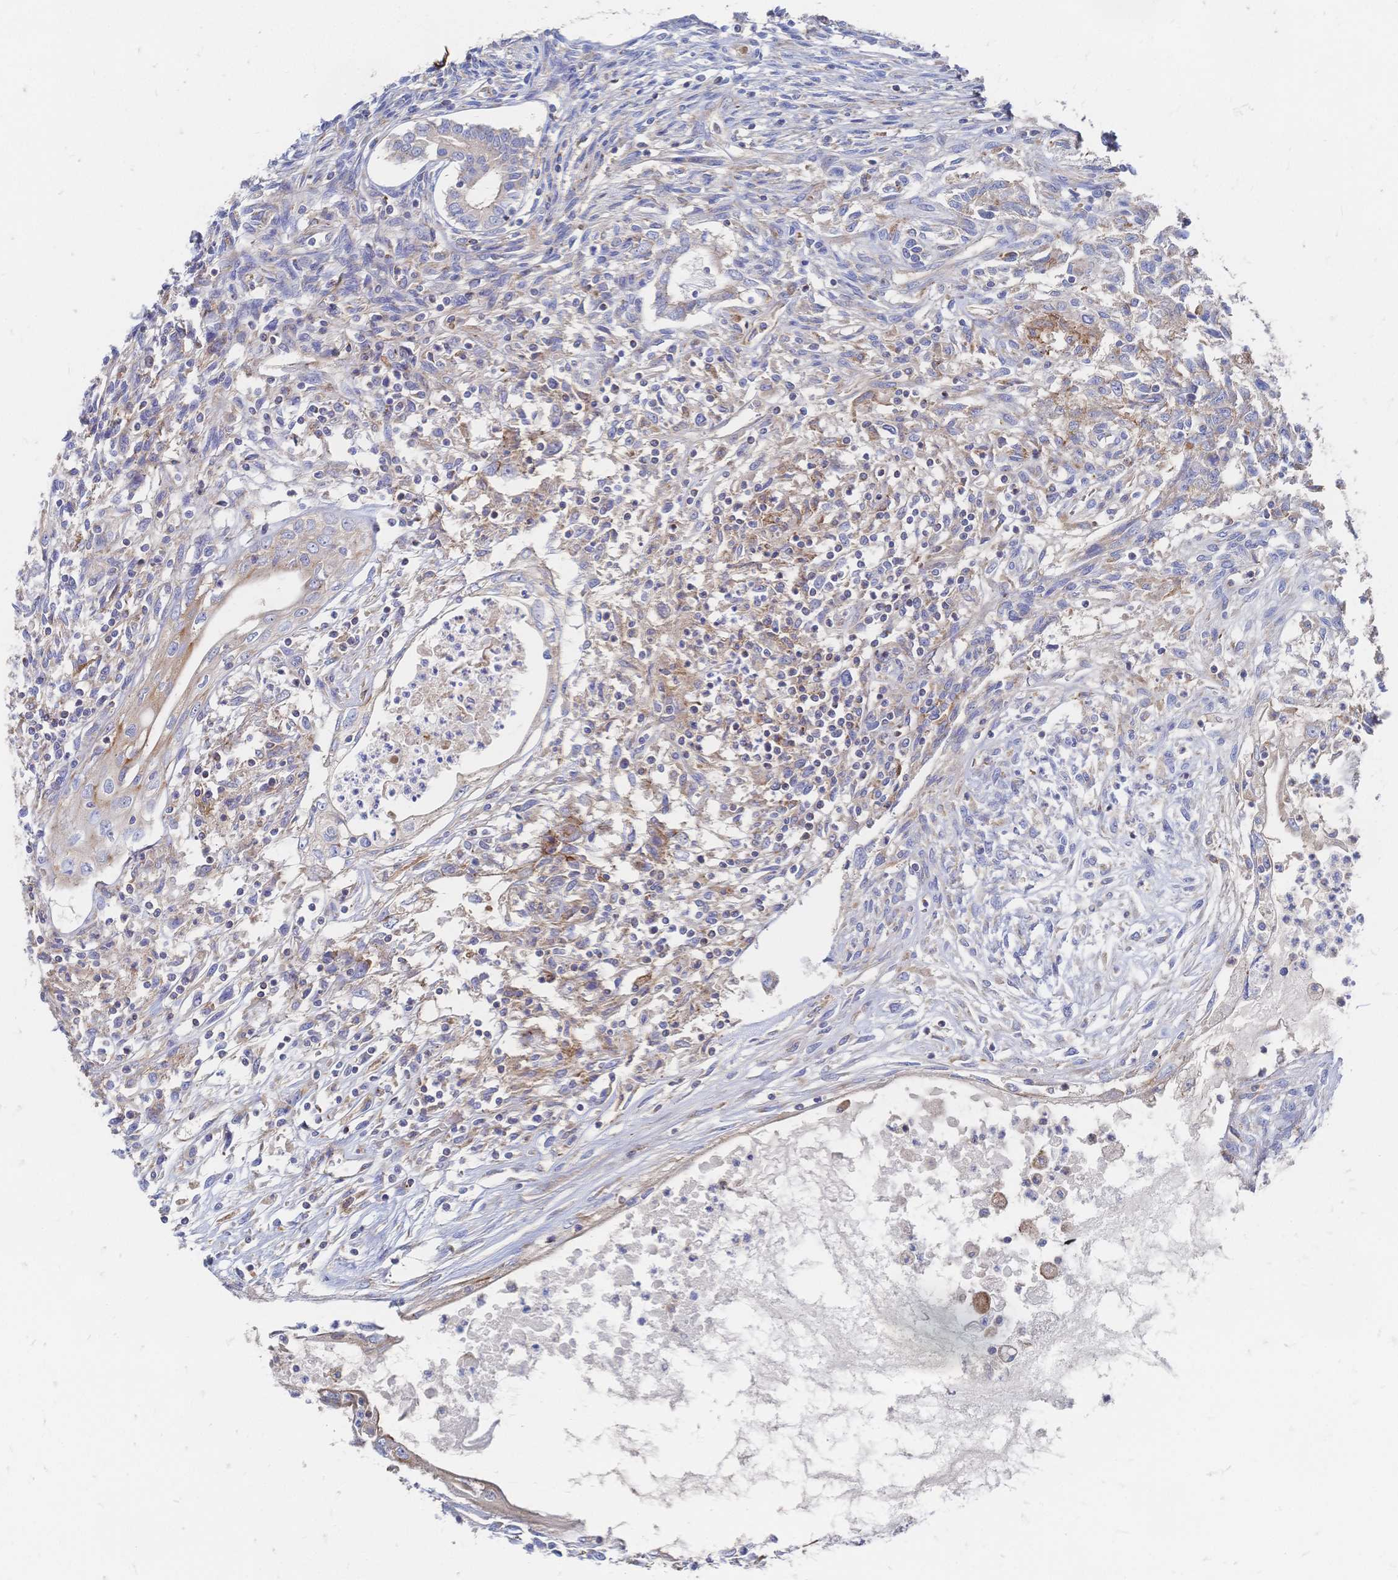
{"staining": {"intensity": "negative", "quantity": "none", "location": "none"}, "tissue": "testis cancer", "cell_type": "Tumor cells", "image_type": "cancer", "snomed": [{"axis": "morphology", "description": "Carcinoma, Embryonal, NOS"}, {"axis": "topography", "description": "Testis"}], "caption": "DAB (3,3'-diaminobenzidine) immunohistochemical staining of embryonal carcinoma (testis) demonstrates no significant expression in tumor cells.", "gene": "SORBS1", "patient": {"sex": "male", "age": 37}}